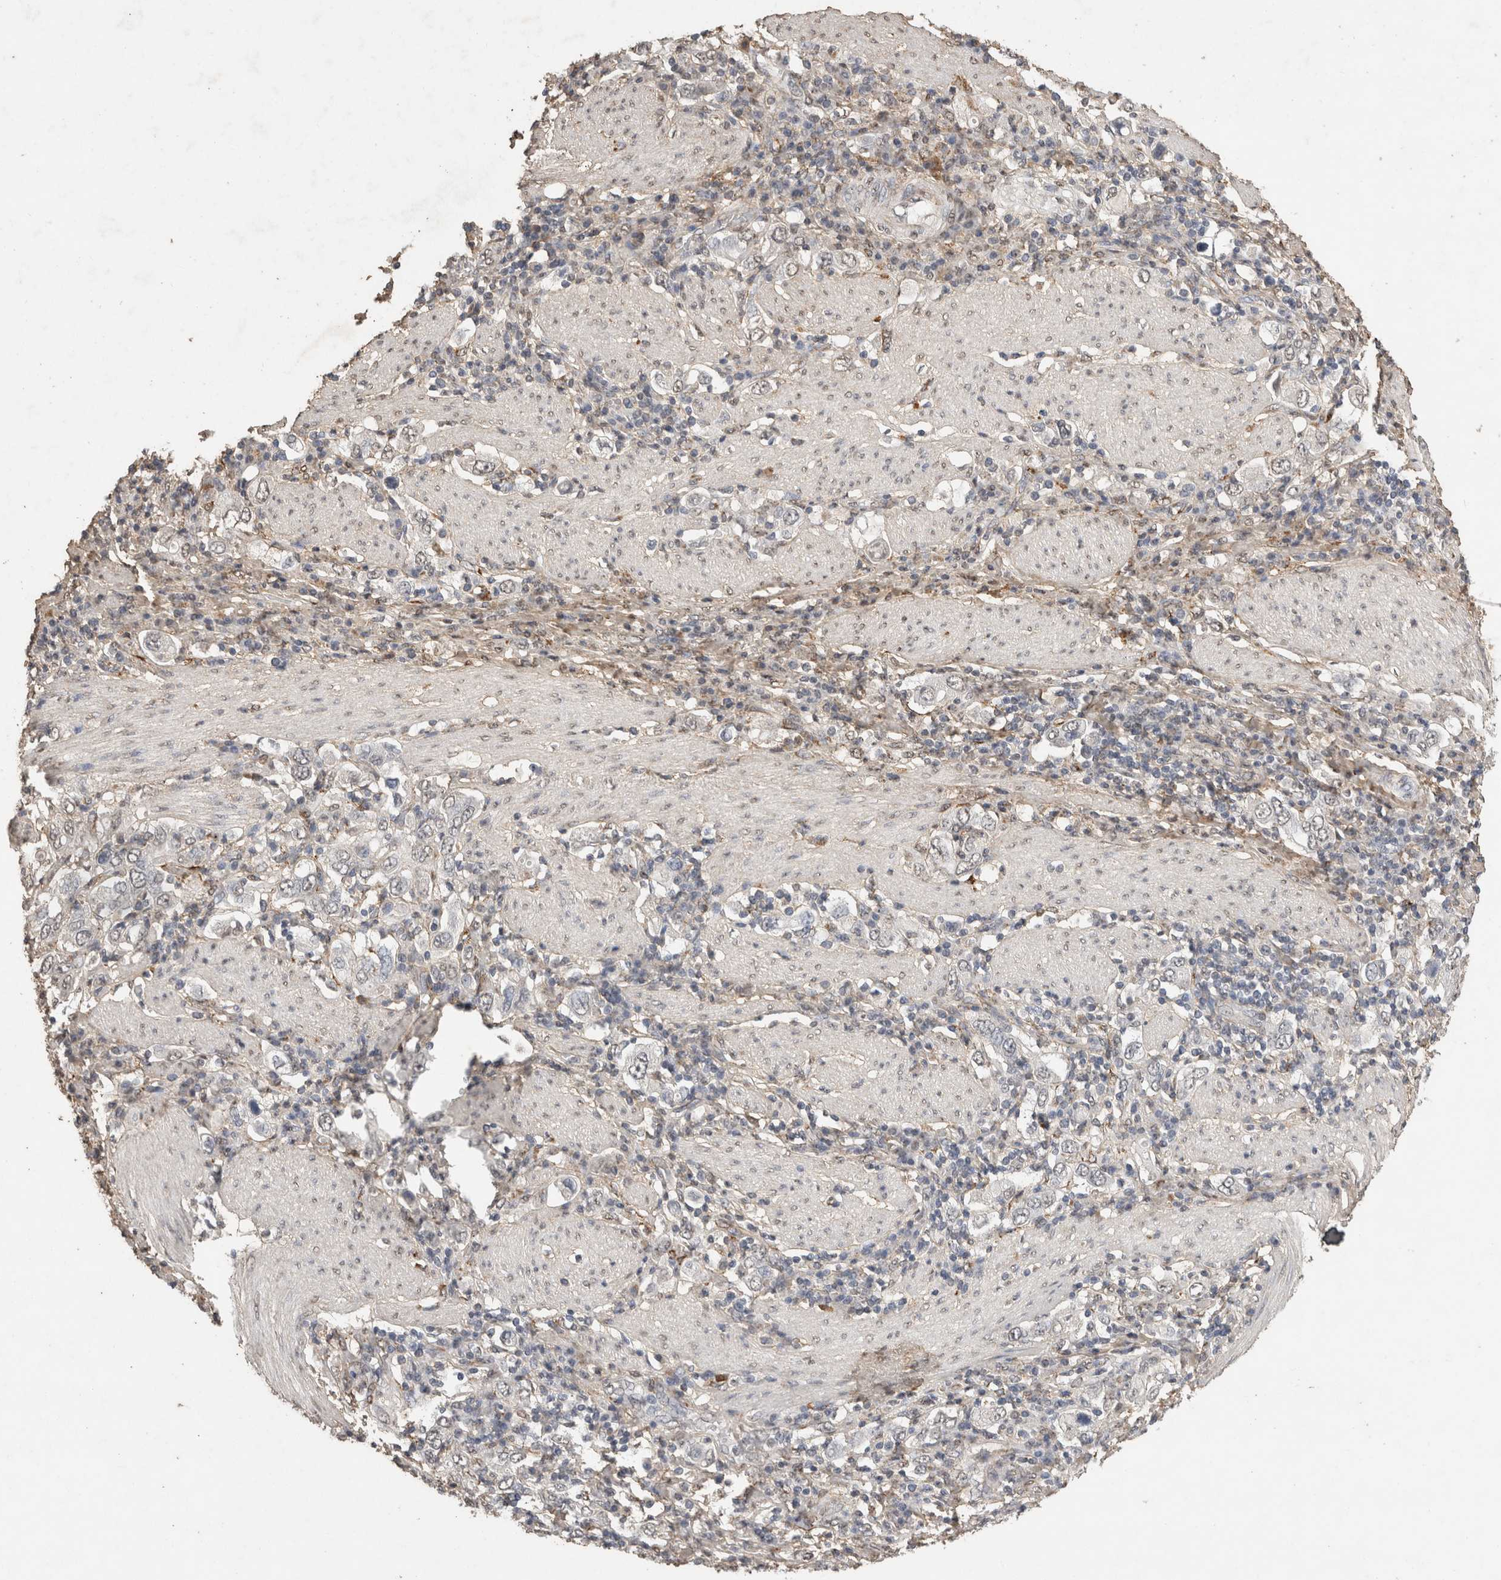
{"staining": {"intensity": "negative", "quantity": "none", "location": "none"}, "tissue": "stomach cancer", "cell_type": "Tumor cells", "image_type": "cancer", "snomed": [{"axis": "morphology", "description": "Adenocarcinoma, NOS"}, {"axis": "topography", "description": "Stomach, upper"}], "caption": "Tumor cells show no significant positivity in stomach adenocarcinoma.", "gene": "C1QTNF5", "patient": {"sex": "male", "age": 62}}